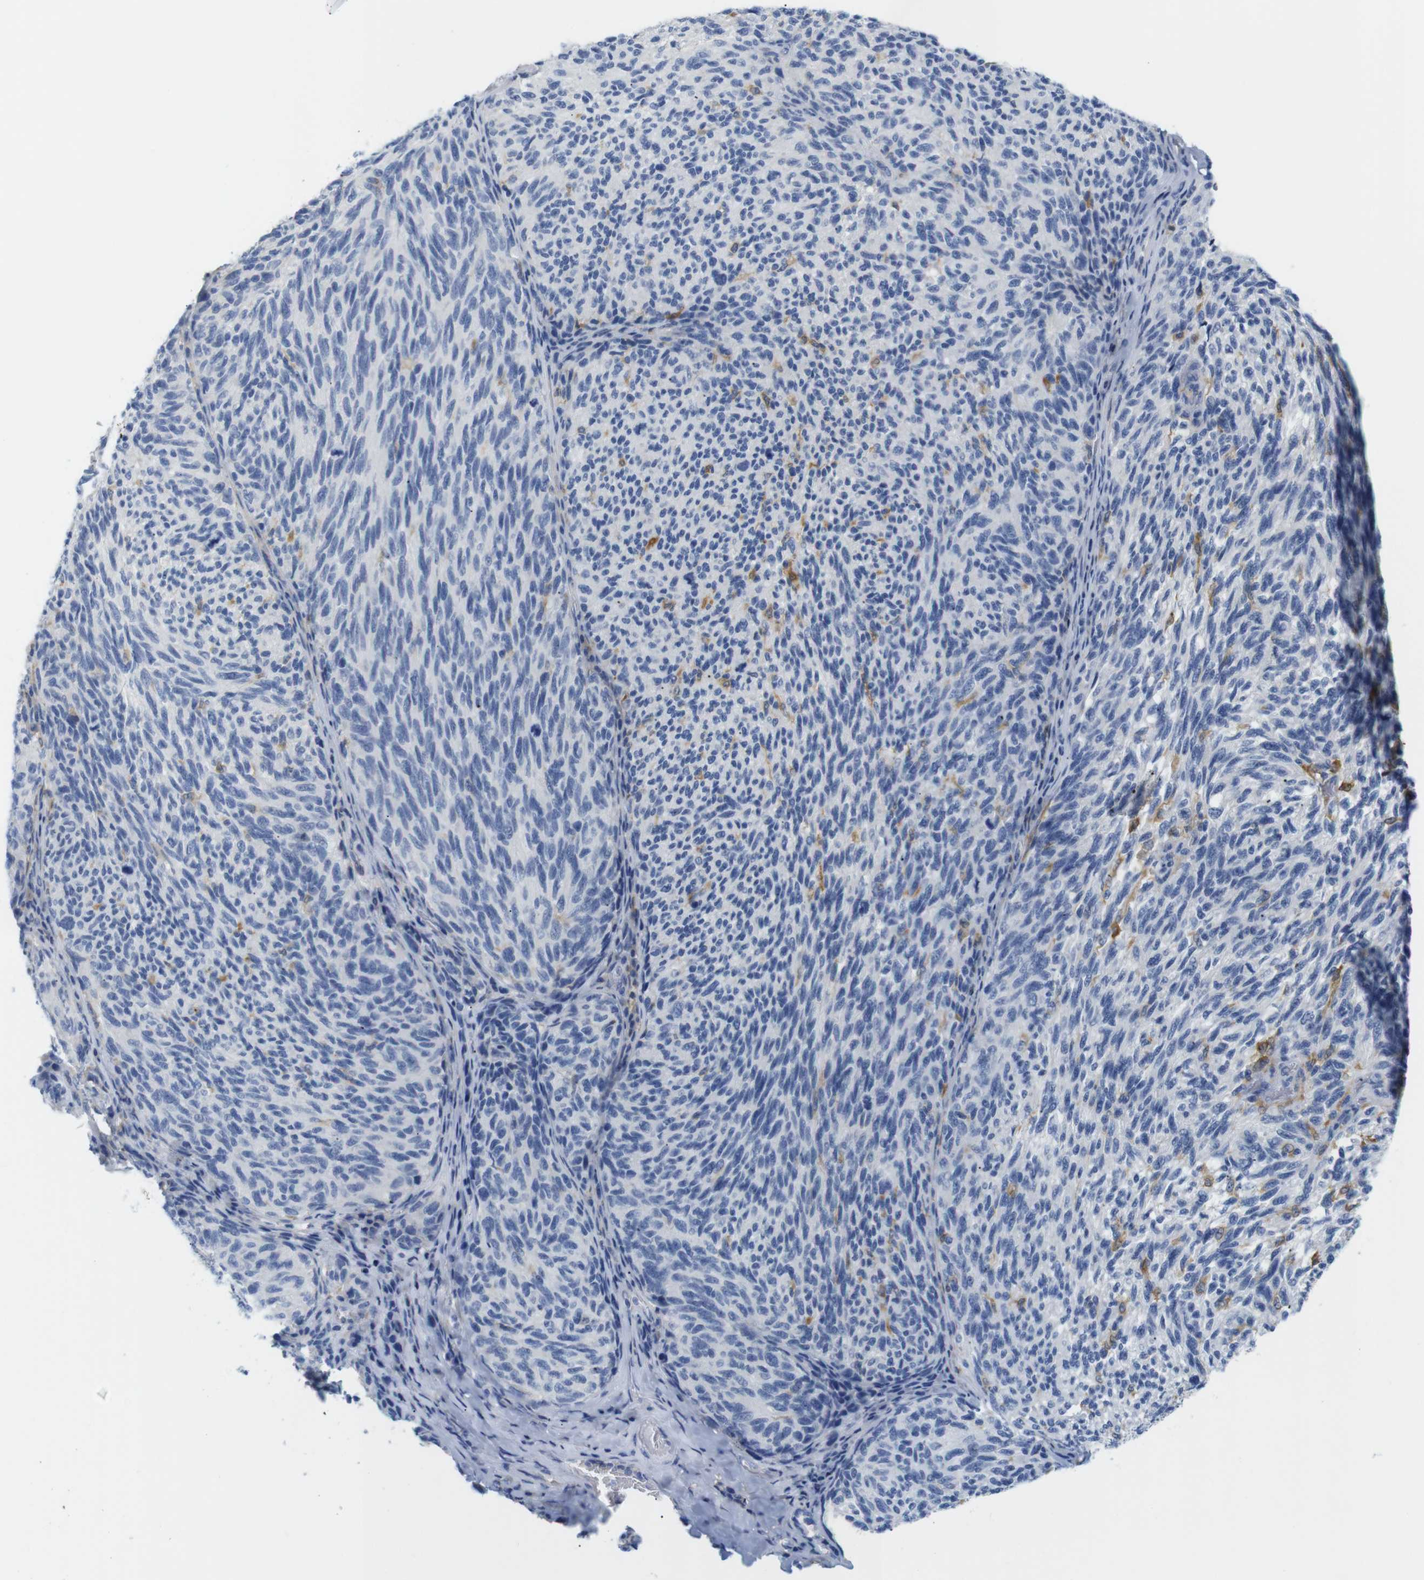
{"staining": {"intensity": "negative", "quantity": "none", "location": "none"}, "tissue": "melanoma", "cell_type": "Tumor cells", "image_type": "cancer", "snomed": [{"axis": "morphology", "description": "Malignant melanoma, NOS"}, {"axis": "topography", "description": "Skin"}], "caption": "High magnification brightfield microscopy of melanoma stained with DAB (3,3'-diaminobenzidine) (brown) and counterstained with hematoxylin (blue): tumor cells show no significant positivity.", "gene": "NEBL", "patient": {"sex": "female", "age": 73}}